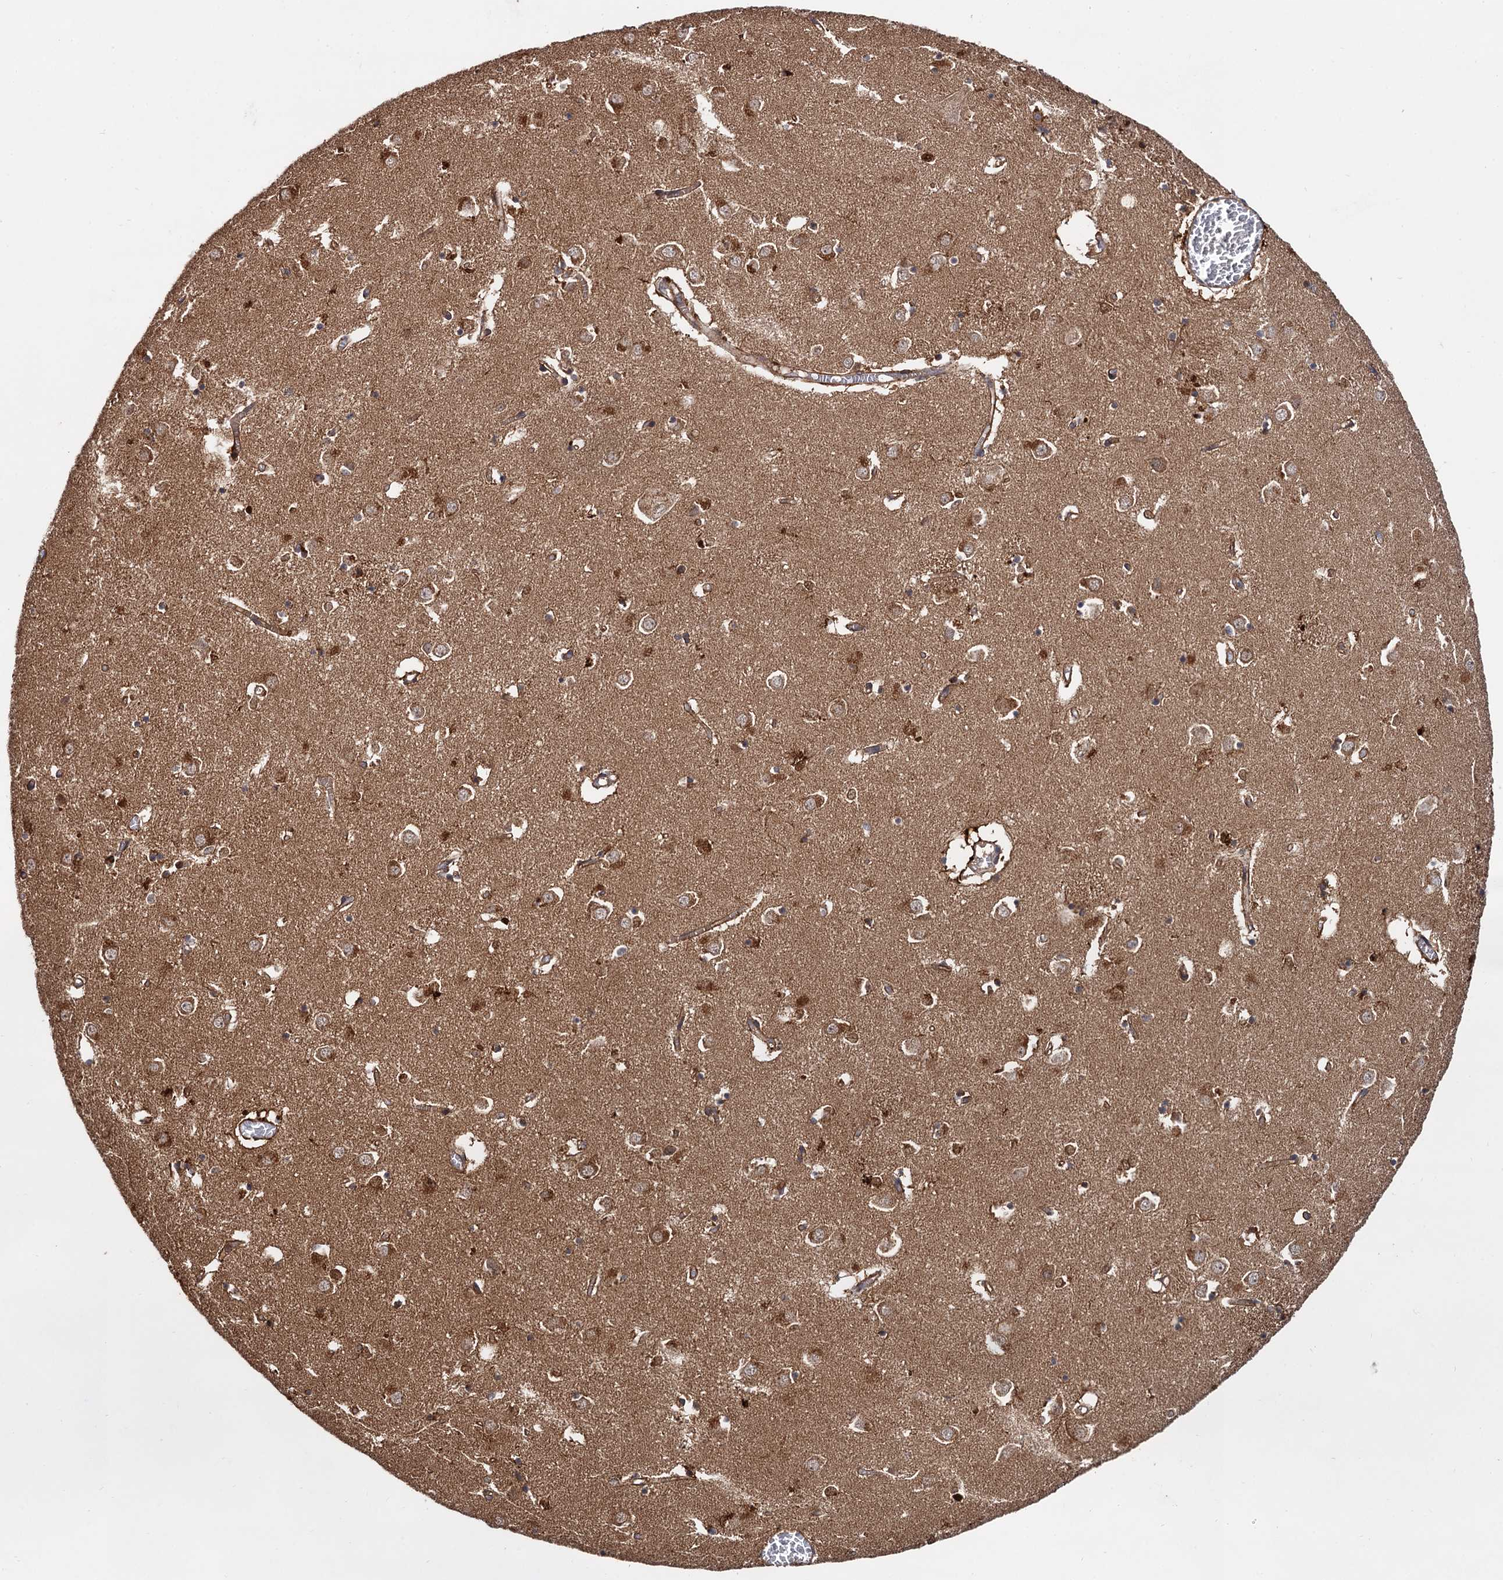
{"staining": {"intensity": "moderate", "quantity": "25%-75%", "location": "cytoplasmic/membranous"}, "tissue": "caudate", "cell_type": "Glial cells", "image_type": "normal", "snomed": [{"axis": "morphology", "description": "Normal tissue, NOS"}, {"axis": "topography", "description": "Lateral ventricle wall"}], "caption": "Immunohistochemistry staining of benign caudate, which shows medium levels of moderate cytoplasmic/membranous staining in about 25%-75% of glial cells indicating moderate cytoplasmic/membranous protein expression. The staining was performed using DAB (brown) for protein detection and nuclei were counterstained in hematoxylin (blue).", "gene": "SELENOP", "patient": {"sex": "male", "age": 70}}